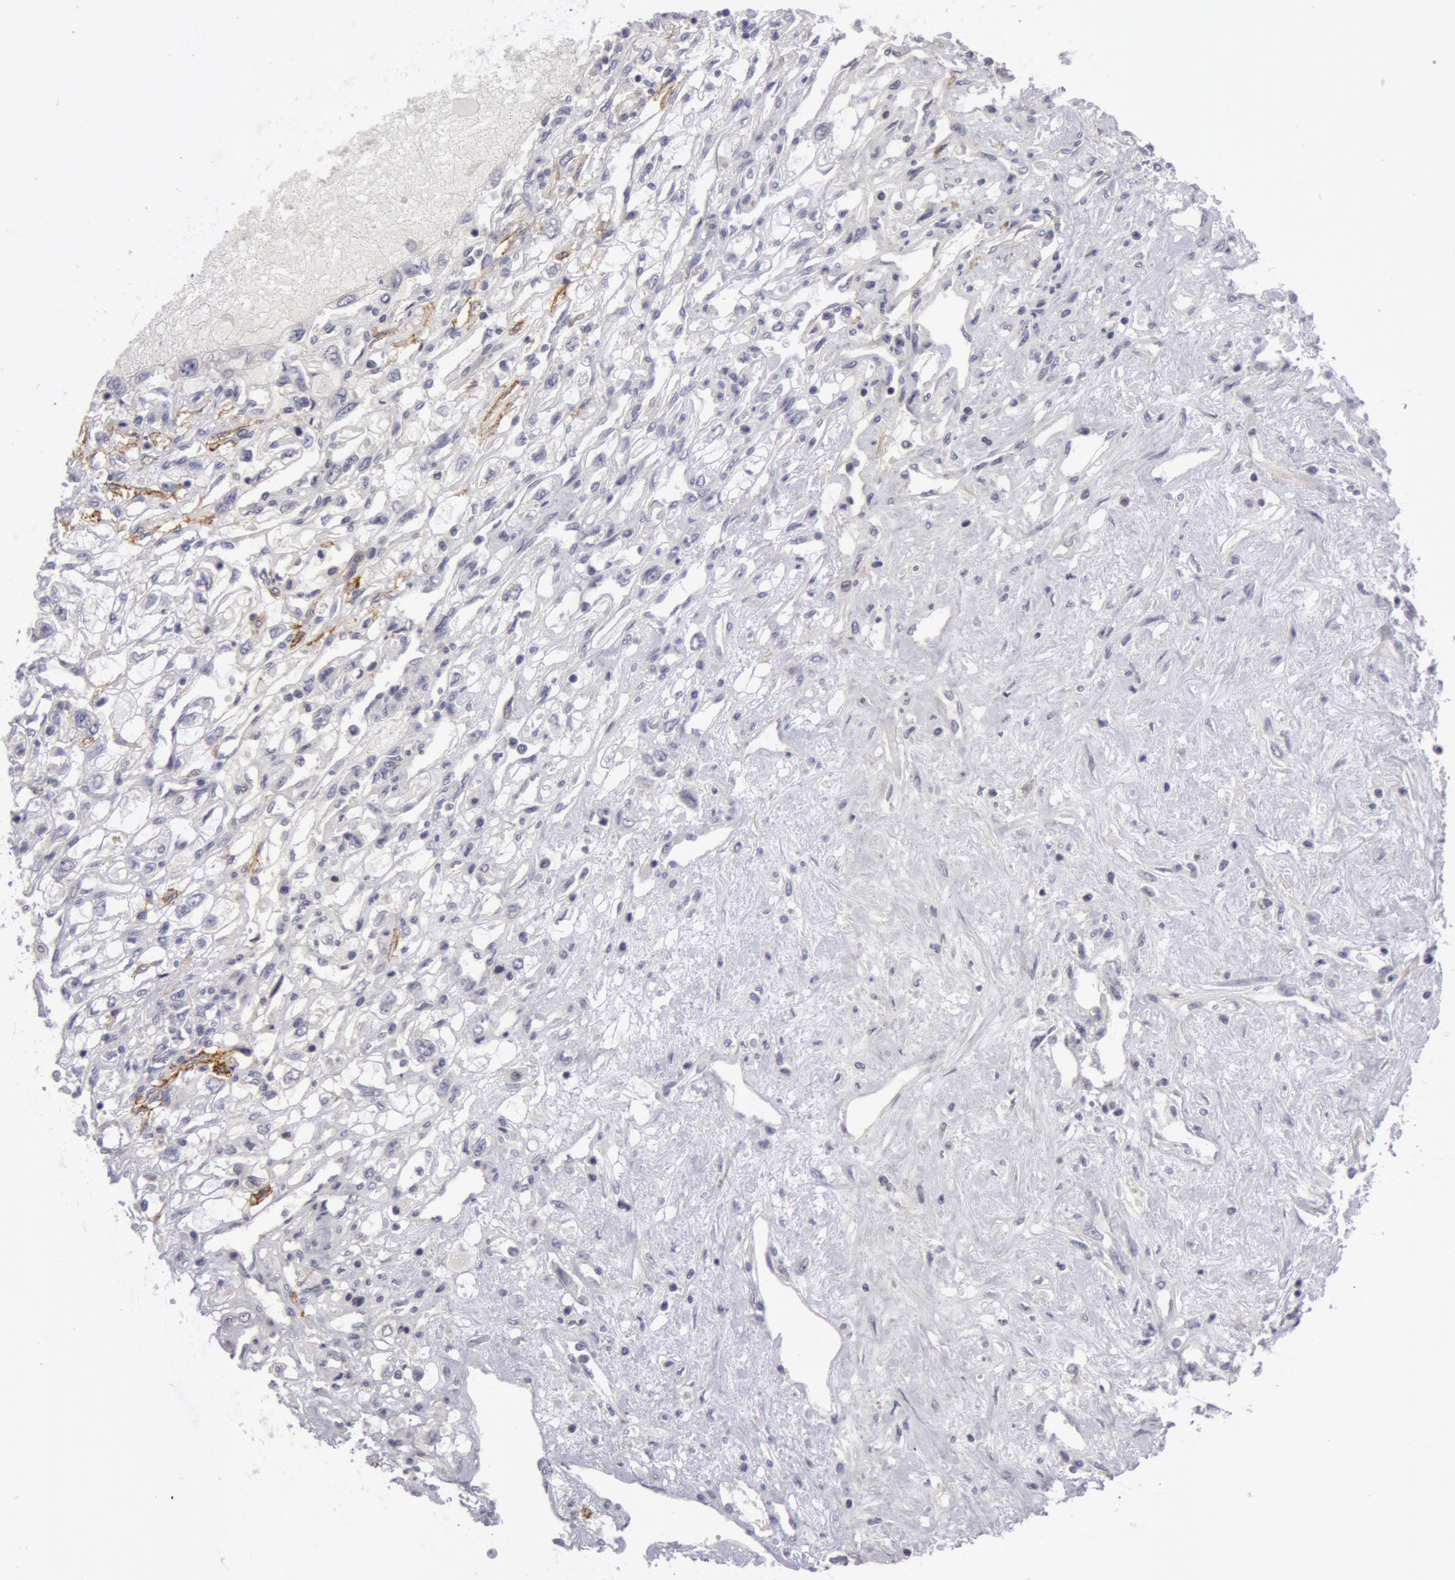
{"staining": {"intensity": "negative", "quantity": "none", "location": "none"}, "tissue": "renal cancer", "cell_type": "Tumor cells", "image_type": "cancer", "snomed": [{"axis": "morphology", "description": "Adenocarcinoma, NOS"}, {"axis": "topography", "description": "Kidney"}], "caption": "Human renal cancer (adenocarcinoma) stained for a protein using IHC shows no positivity in tumor cells.", "gene": "NLGN4X", "patient": {"sex": "male", "age": 57}}